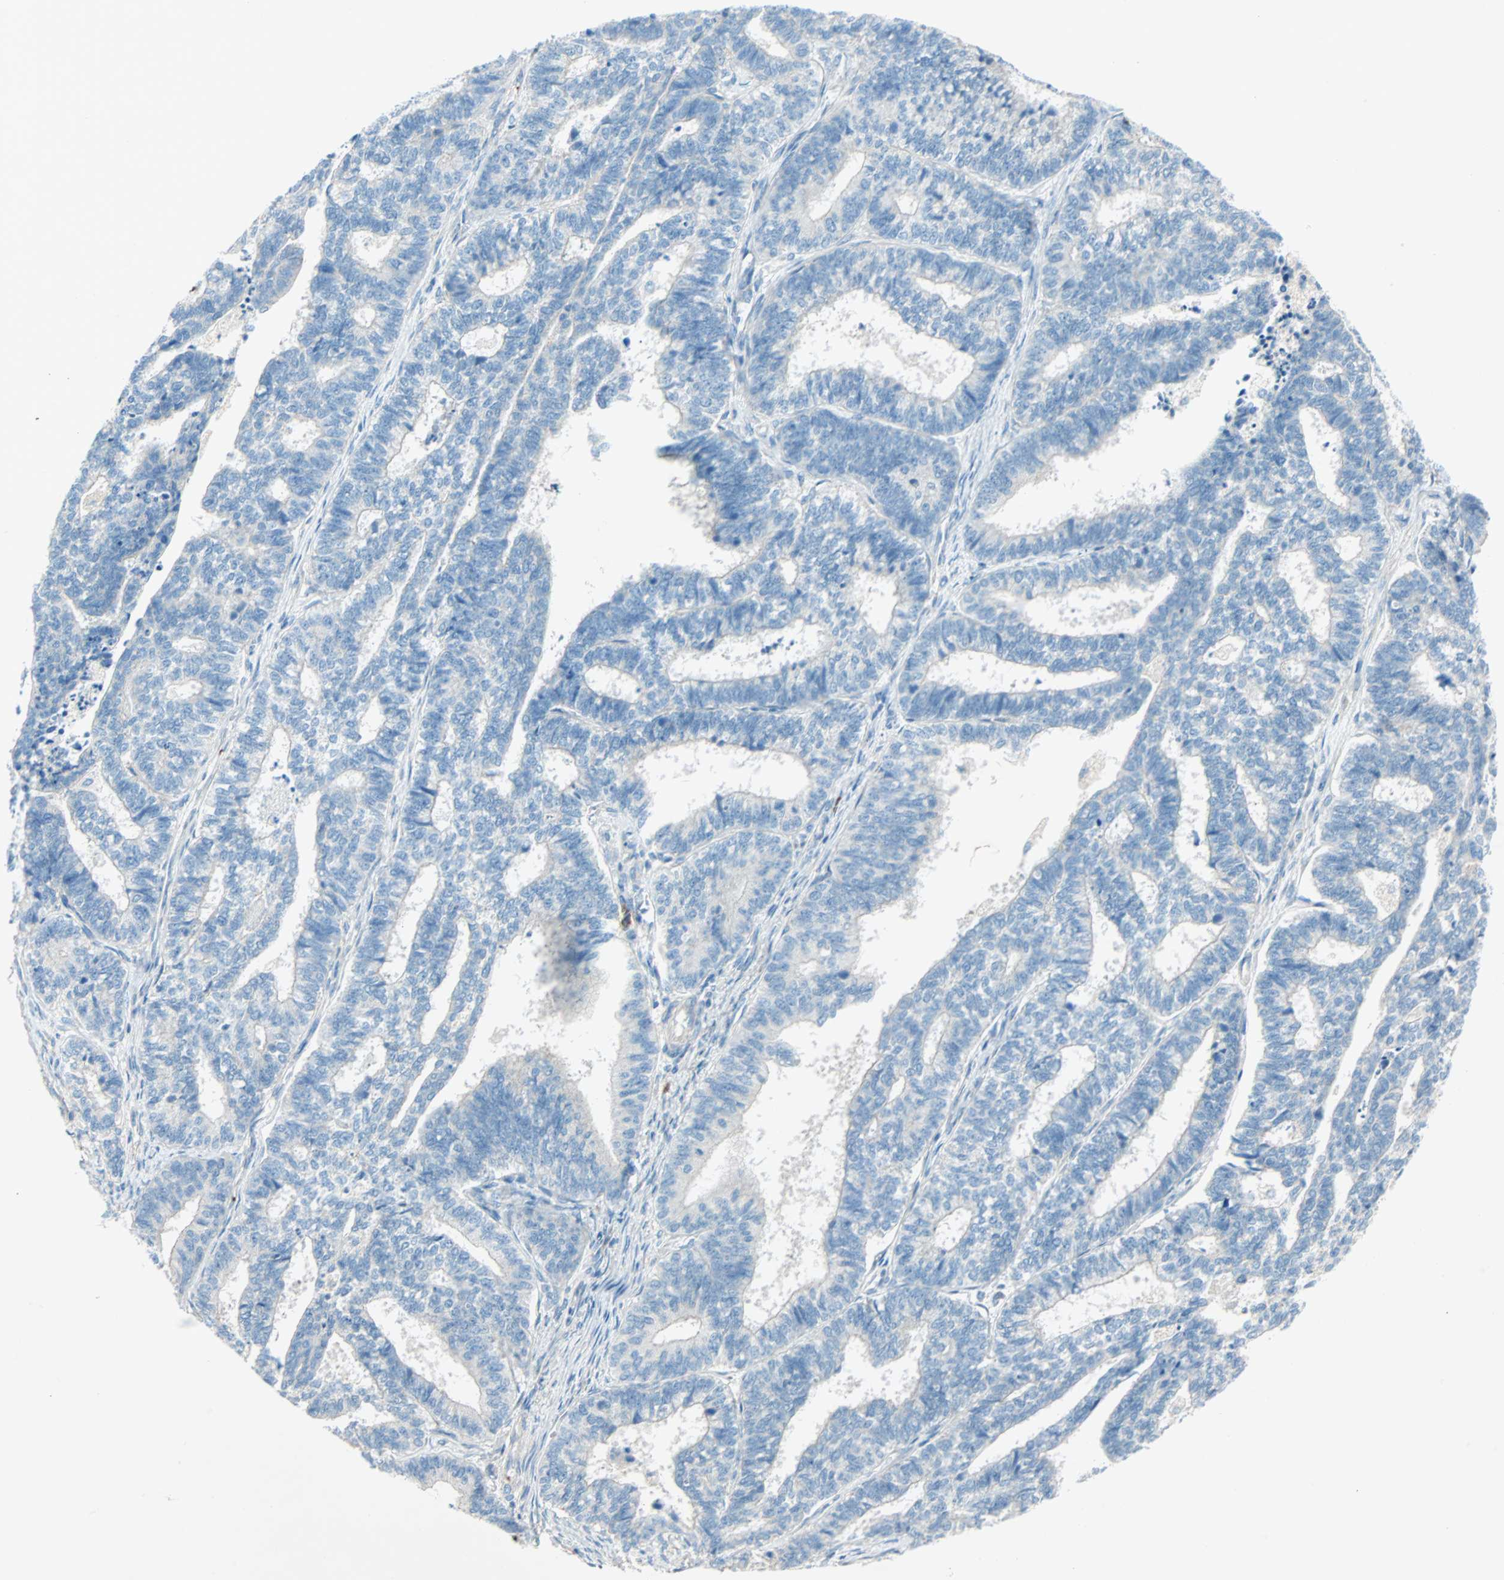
{"staining": {"intensity": "weak", "quantity": "25%-75%", "location": "cytoplasmic/membranous"}, "tissue": "endometrial cancer", "cell_type": "Tumor cells", "image_type": "cancer", "snomed": [{"axis": "morphology", "description": "Adenocarcinoma, NOS"}, {"axis": "topography", "description": "Endometrium"}], "caption": "Immunohistochemistry (IHC) of human endometrial adenocarcinoma demonstrates low levels of weak cytoplasmic/membranous positivity in approximately 25%-75% of tumor cells. (DAB (3,3'-diaminobenzidine) = brown stain, brightfield microscopy at high magnification).", "gene": "LY6G6F", "patient": {"sex": "female", "age": 70}}